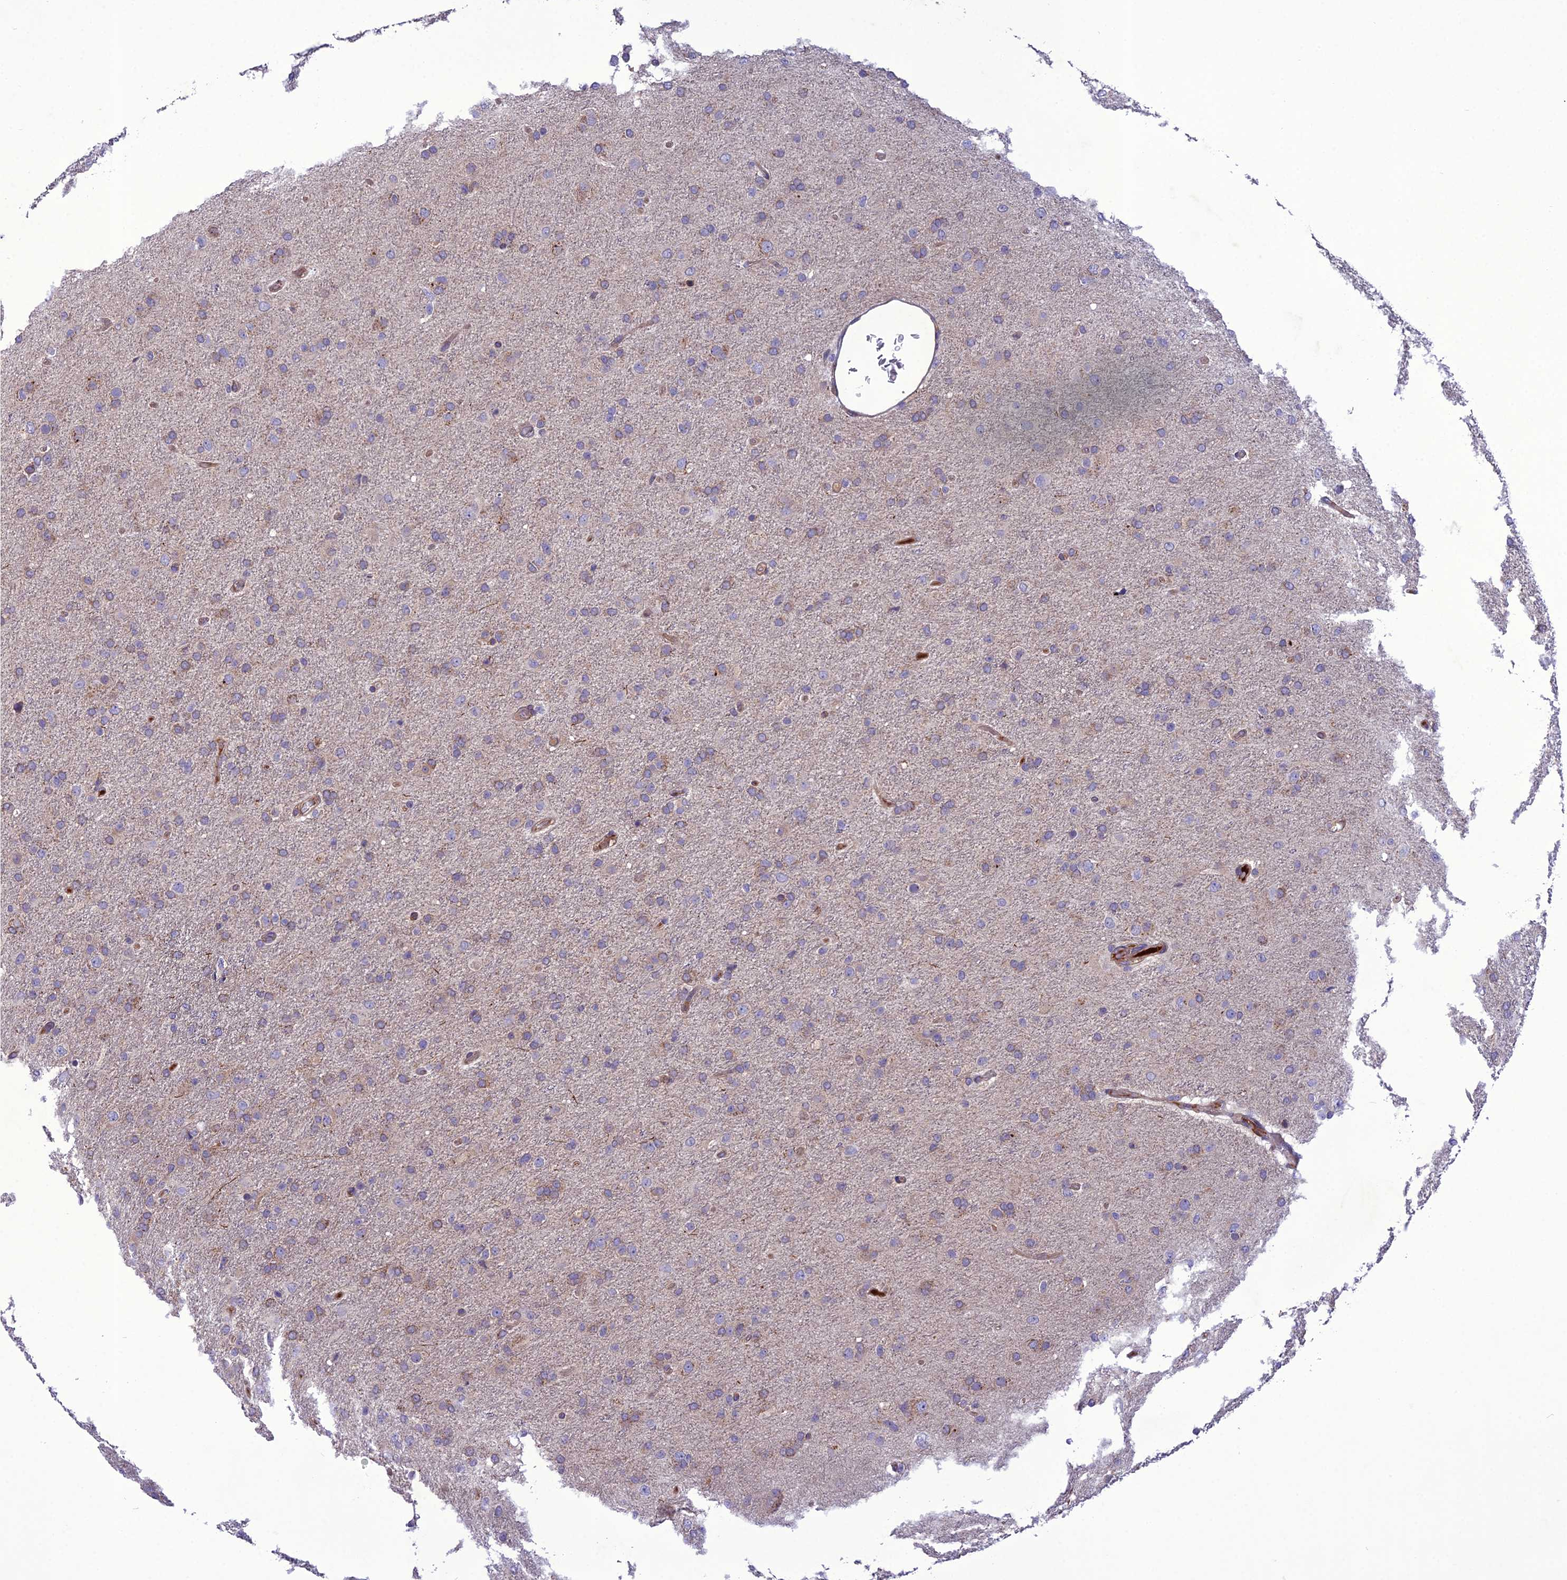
{"staining": {"intensity": "weak", "quantity": "25%-75%", "location": "cytoplasmic/membranous"}, "tissue": "glioma", "cell_type": "Tumor cells", "image_type": "cancer", "snomed": [{"axis": "morphology", "description": "Glioma, malignant, Low grade"}, {"axis": "topography", "description": "Brain"}], "caption": "Malignant glioma (low-grade) stained for a protein shows weak cytoplasmic/membranous positivity in tumor cells. (IHC, brightfield microscopy, high magnification).", "gene": "GDF6", "patient": {"sex": "male", "age": 65}}